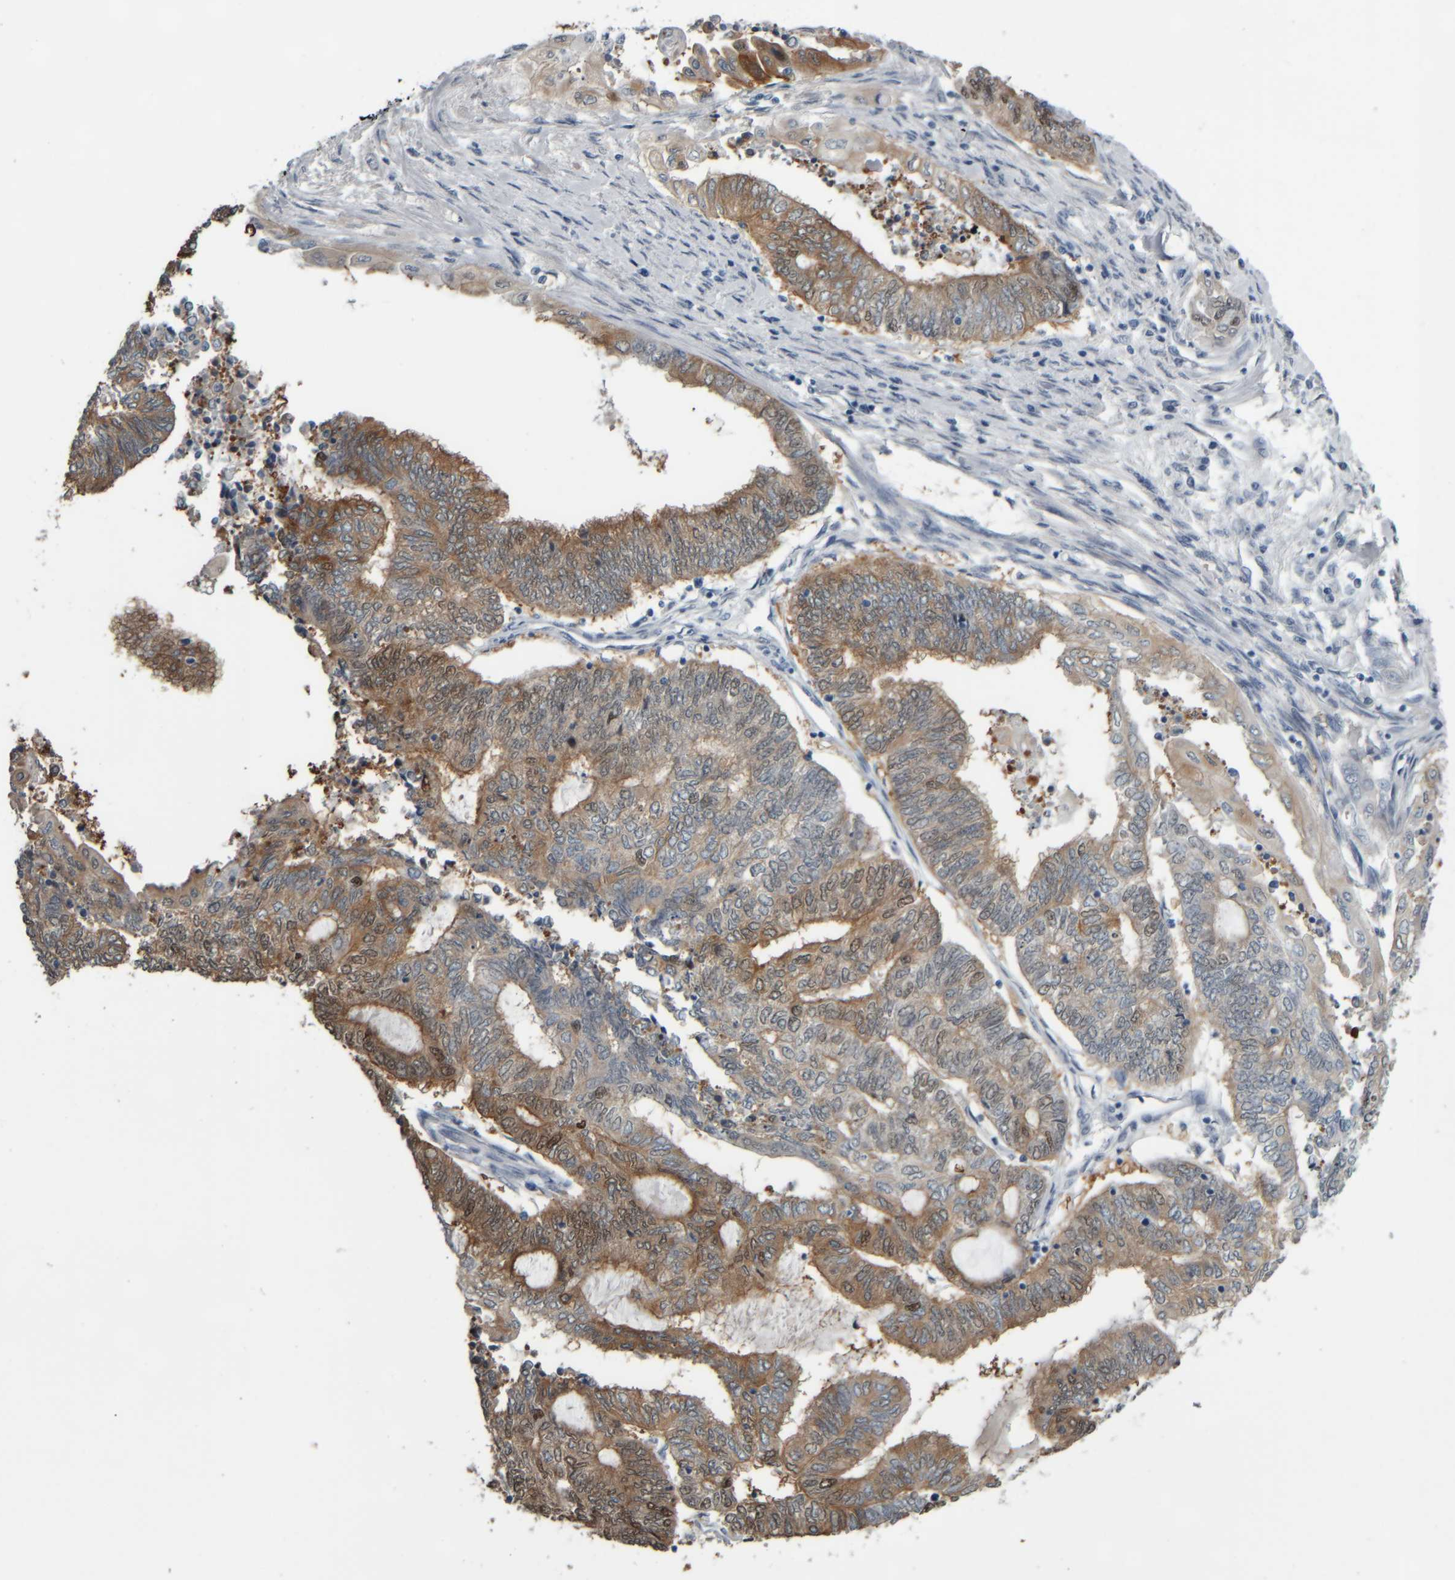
{"staining": {"intensity": "moderate", "quantity": ">75%", "location": "cytoplasmic/membranous"}, "tissue": "endometrial cancer", "cell_type": "Tumor cells", "image_type": "cancer", "snomed": [{"axis": "morphology", "description": "Adenocarcinoma, NOS"}, {"axis": "topography", "description": "Uterus"}, {"axis": "topography", "description": "Endometrium"}], "caption": "This micrograph displays endometrial cancer (adenocarcinoma) stained with immunohistochemistry to label a protein in brown. The cytoplasmic/membranous of tumor cells show moderate positivity for the protein. Nuclei are counter-stained blue.", "gene": "COL14A1", "patient": {"sex": "female", "age": 70}}